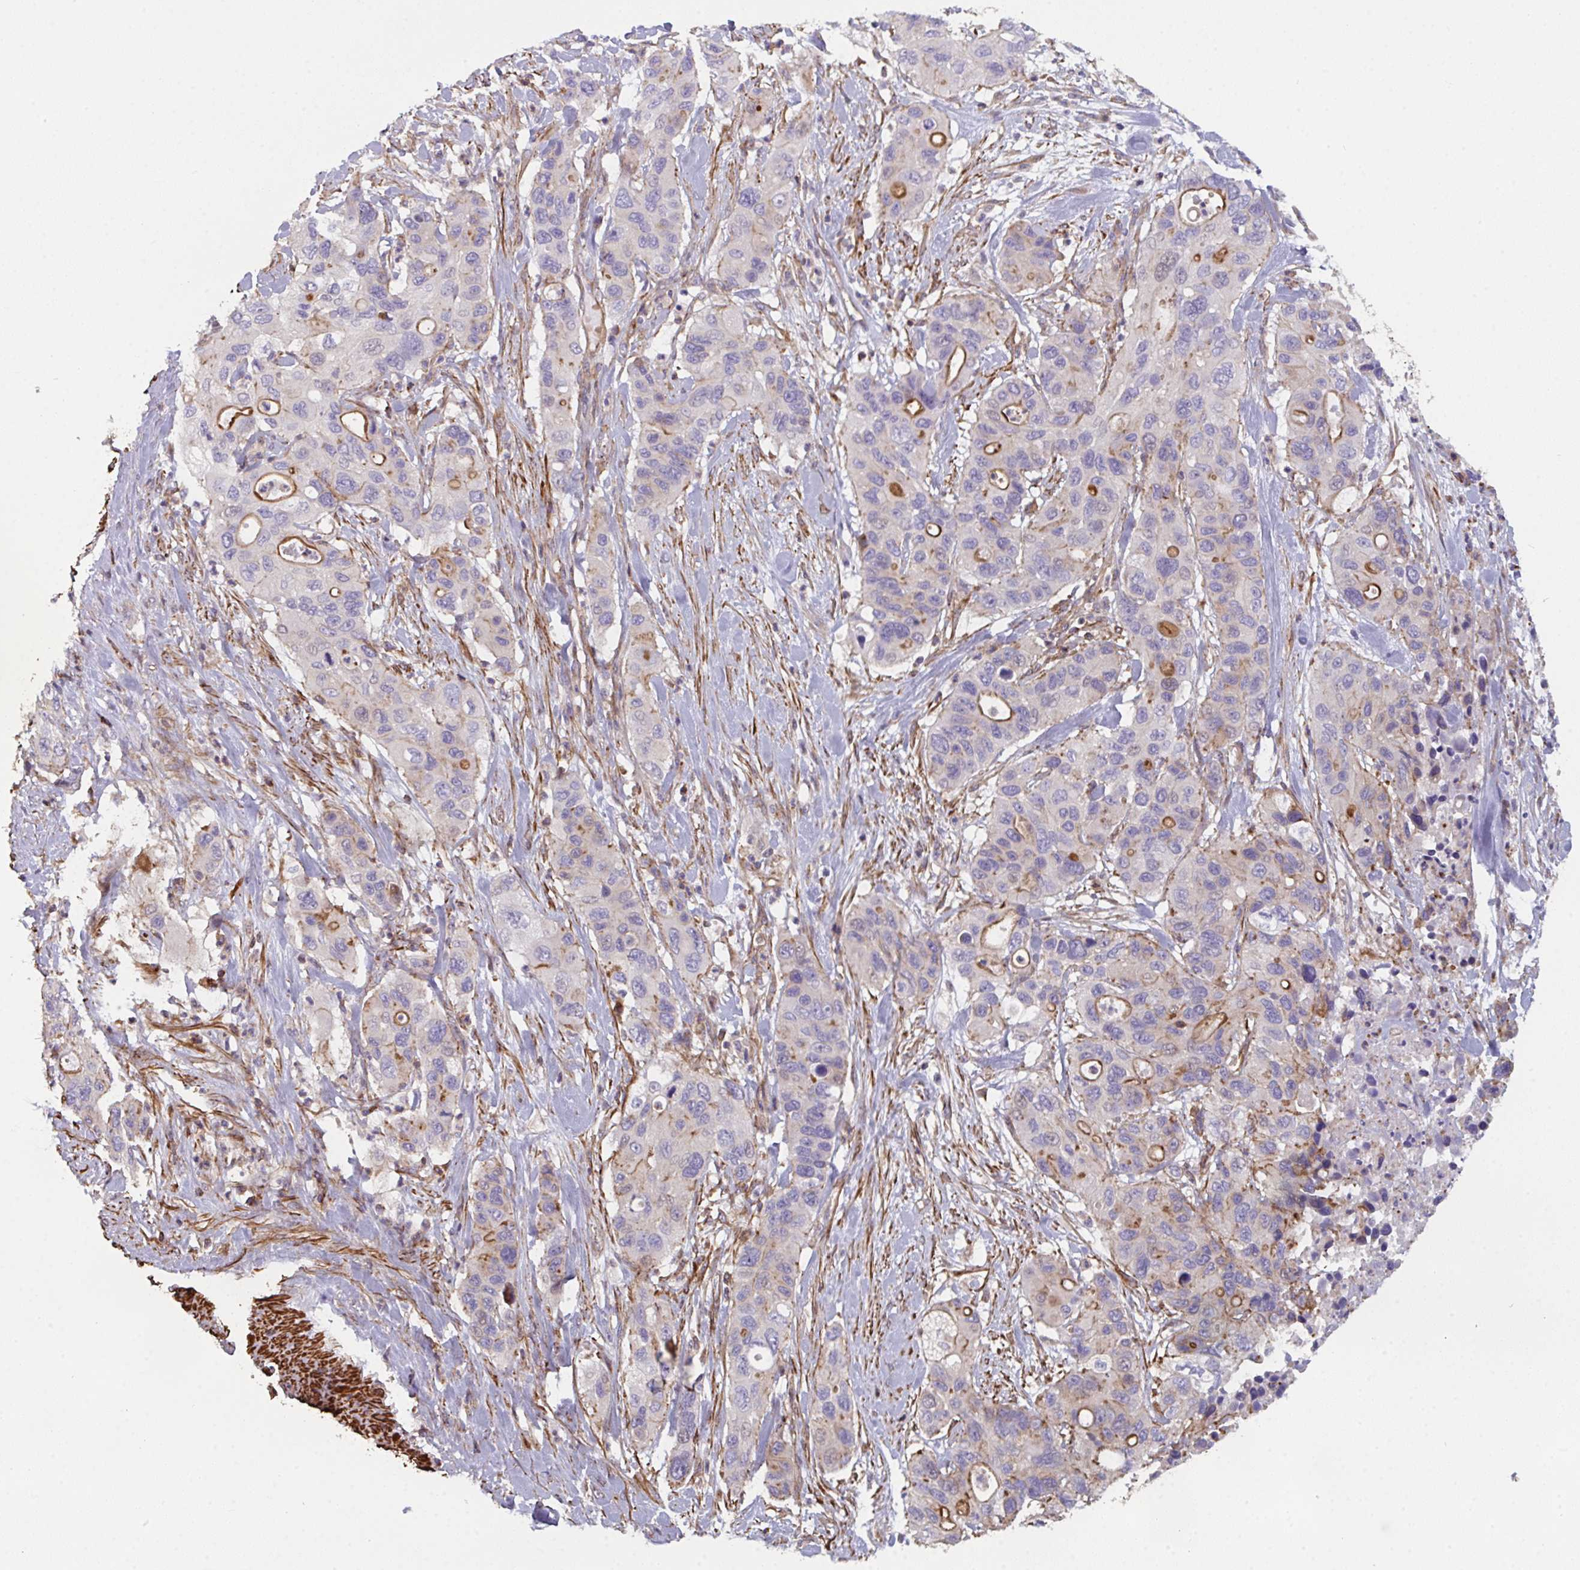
{"staining": {"intensity": "moderate", "quantity": "<25%", "location": "cytoplasmic/membranous"}, "tissue": "pancreatic cancer", "cell_type": "Tumor cells", "image_type": "cancer", "snomed": [{"axis": "morphology", "description": "Adenocarcinoma, NOS"}, {"axis": "topography", "description": "Pancreas"}], "caption": "The micrograph reveals a brown stain indicating the presence of a protein in the cytoplasmic/membranous of tumor cells in adenocarcinoma (pancreatic). (Stains: DAB in brown, nuclei in blue, Microscopy: brightfield microscopy at high magnification).", "gene": "FZD2", "patient": {"sex": "female", "age": 71}}